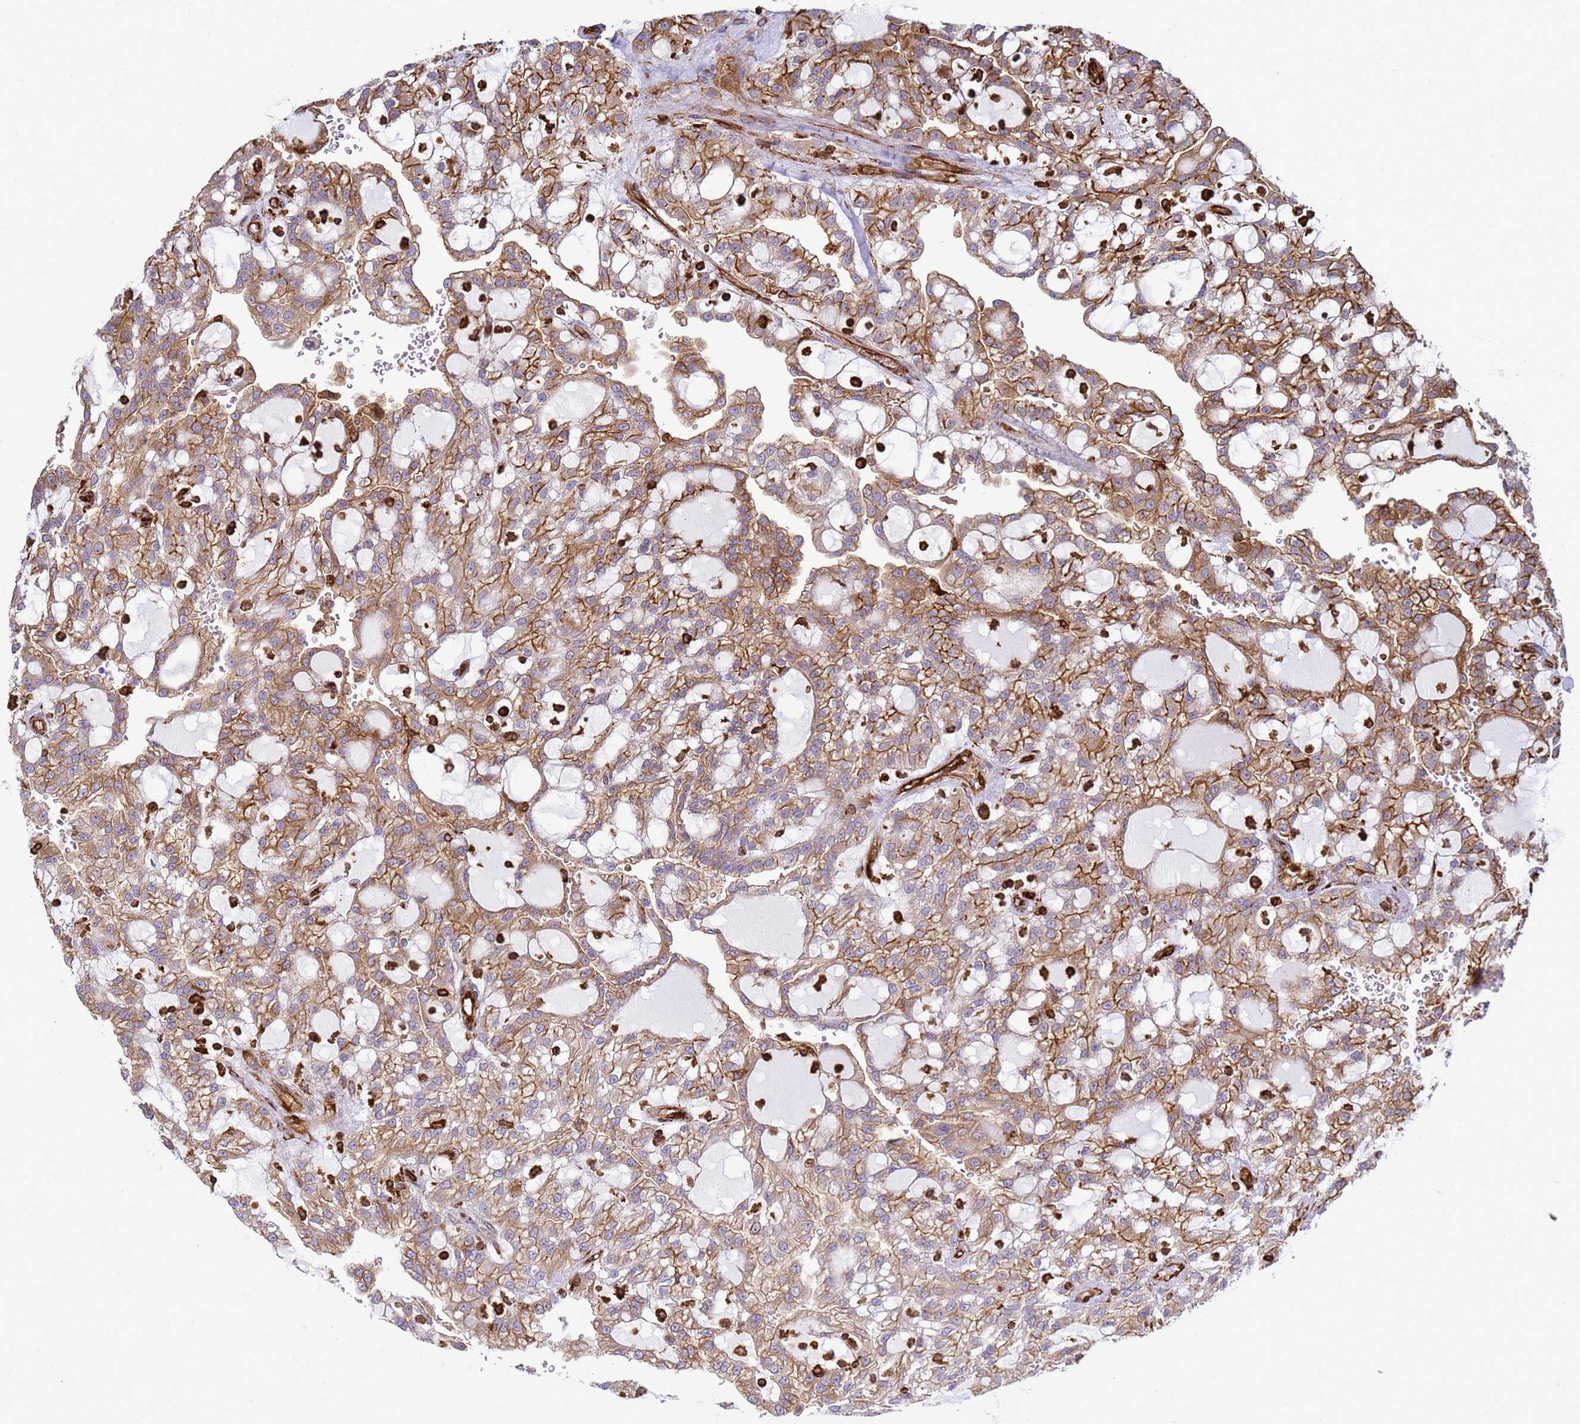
{"staining": {"intensity": "moderate", "quantity": ">75%", "location": "cytoplasmic/membranous"}, "tissue": "renal cancer", "cell_type": "Tumor cells", "image_type": "cancer", "snomed": [{"axis": "morphology", "description": "Adenocarcinoma, NOS"}, {"axis": "topography", "description": "Kidney"}], "caption": "Immunohistochemistry histopathology image of renal cancer (adenocarcinoma) stained for a protein (brown), which reveals medium levels of moderate cytoplasmic/membranous staining in about >75% of tumor cells.", "gene": "ZBTB8OS", "patient": {"sex": "male", "age": 63}}